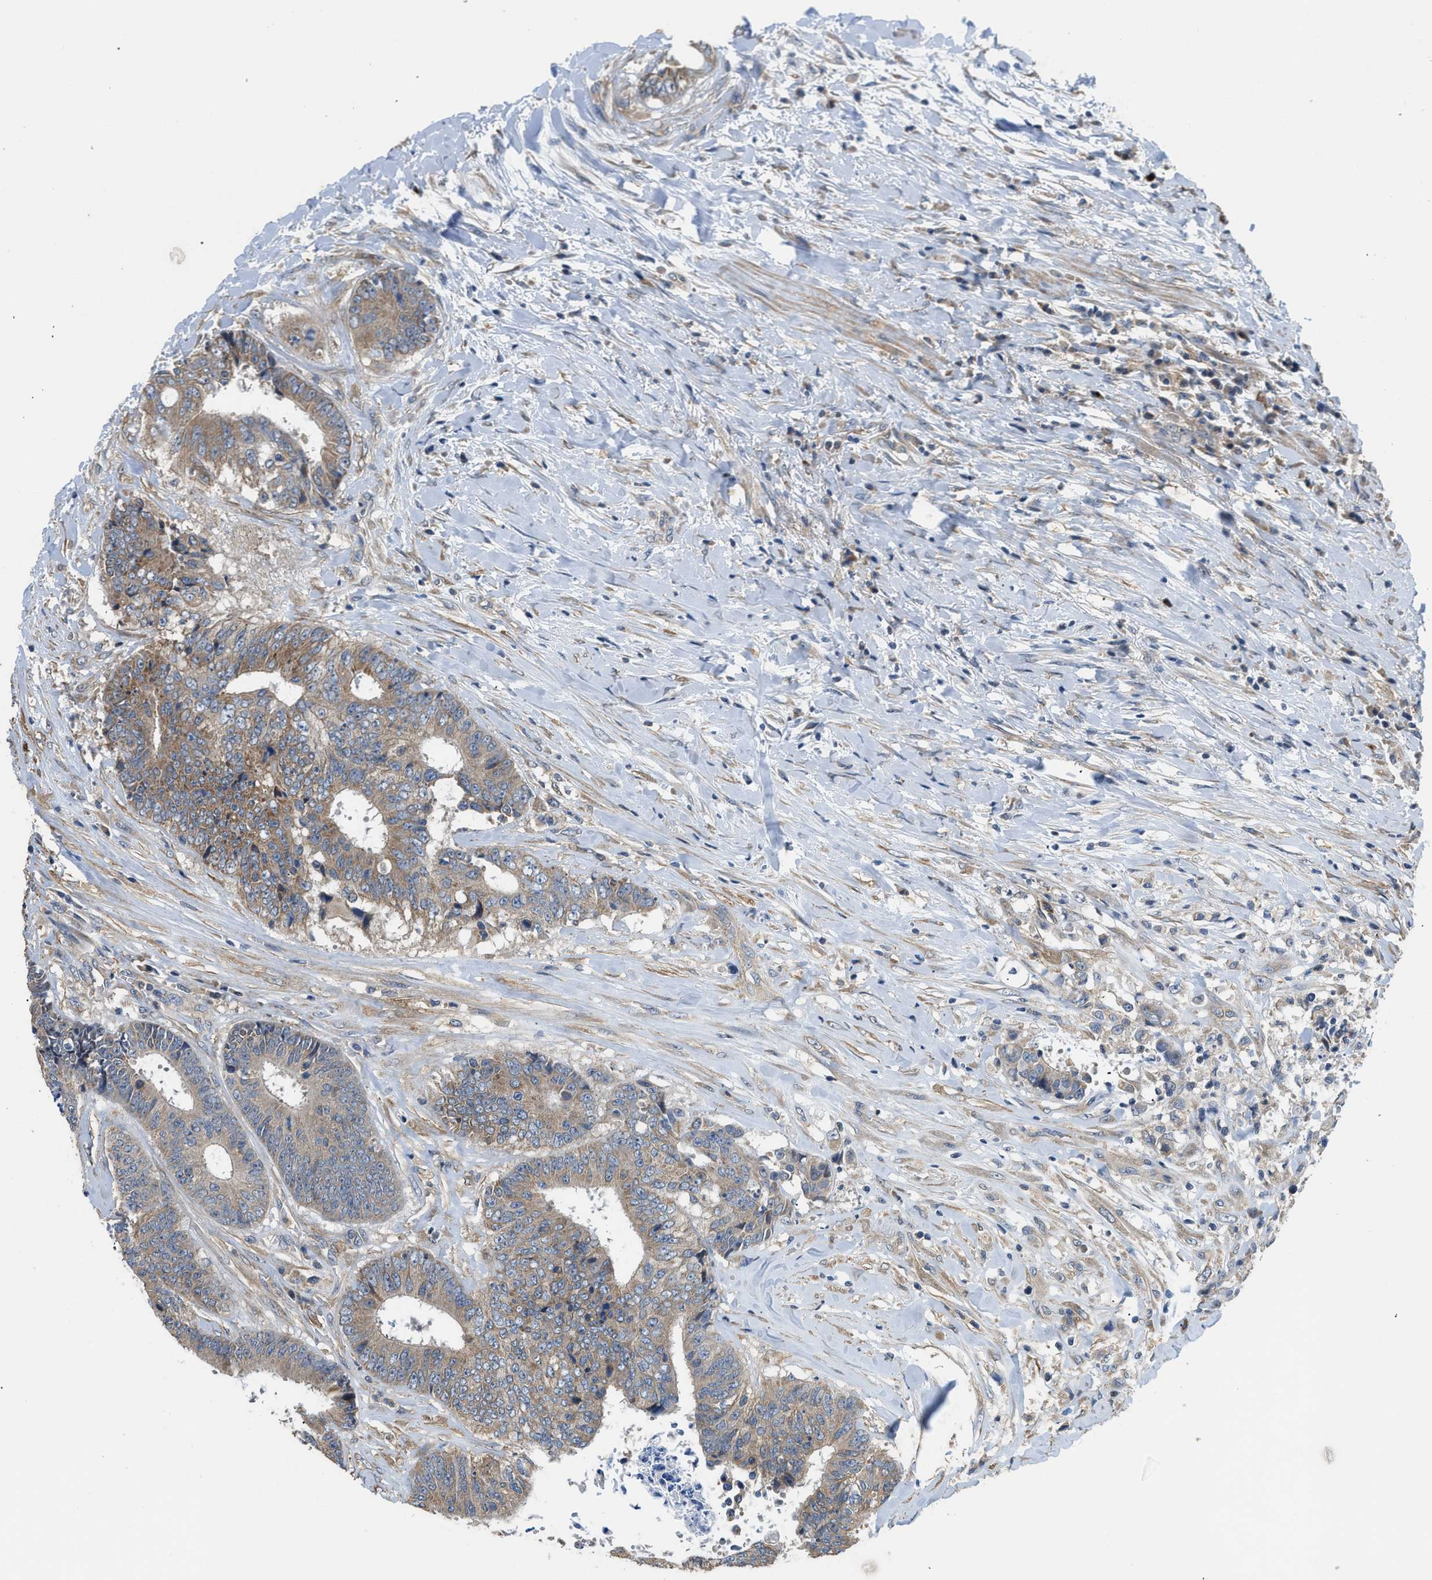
{"staining": {"intensity": "moderate", "quantity": ">75%", "location": "cytoplasmic/membranous"}, "tissue": "colorectal cancer", "cell_type": "Tumor cells", "image_type": "cancer", "snomed": [{"axis": "morphology", "description": "Adenocarcinoma, NOS"}, {"axis": "topography", "description": "Rectum"}], "caption": "Human colorectal adenocarcinoma stained with a protein marker demonstrates moderate staining in tumor cells.", "gene": "SSH2", "patient": {"sex": "male", "age": 72}}